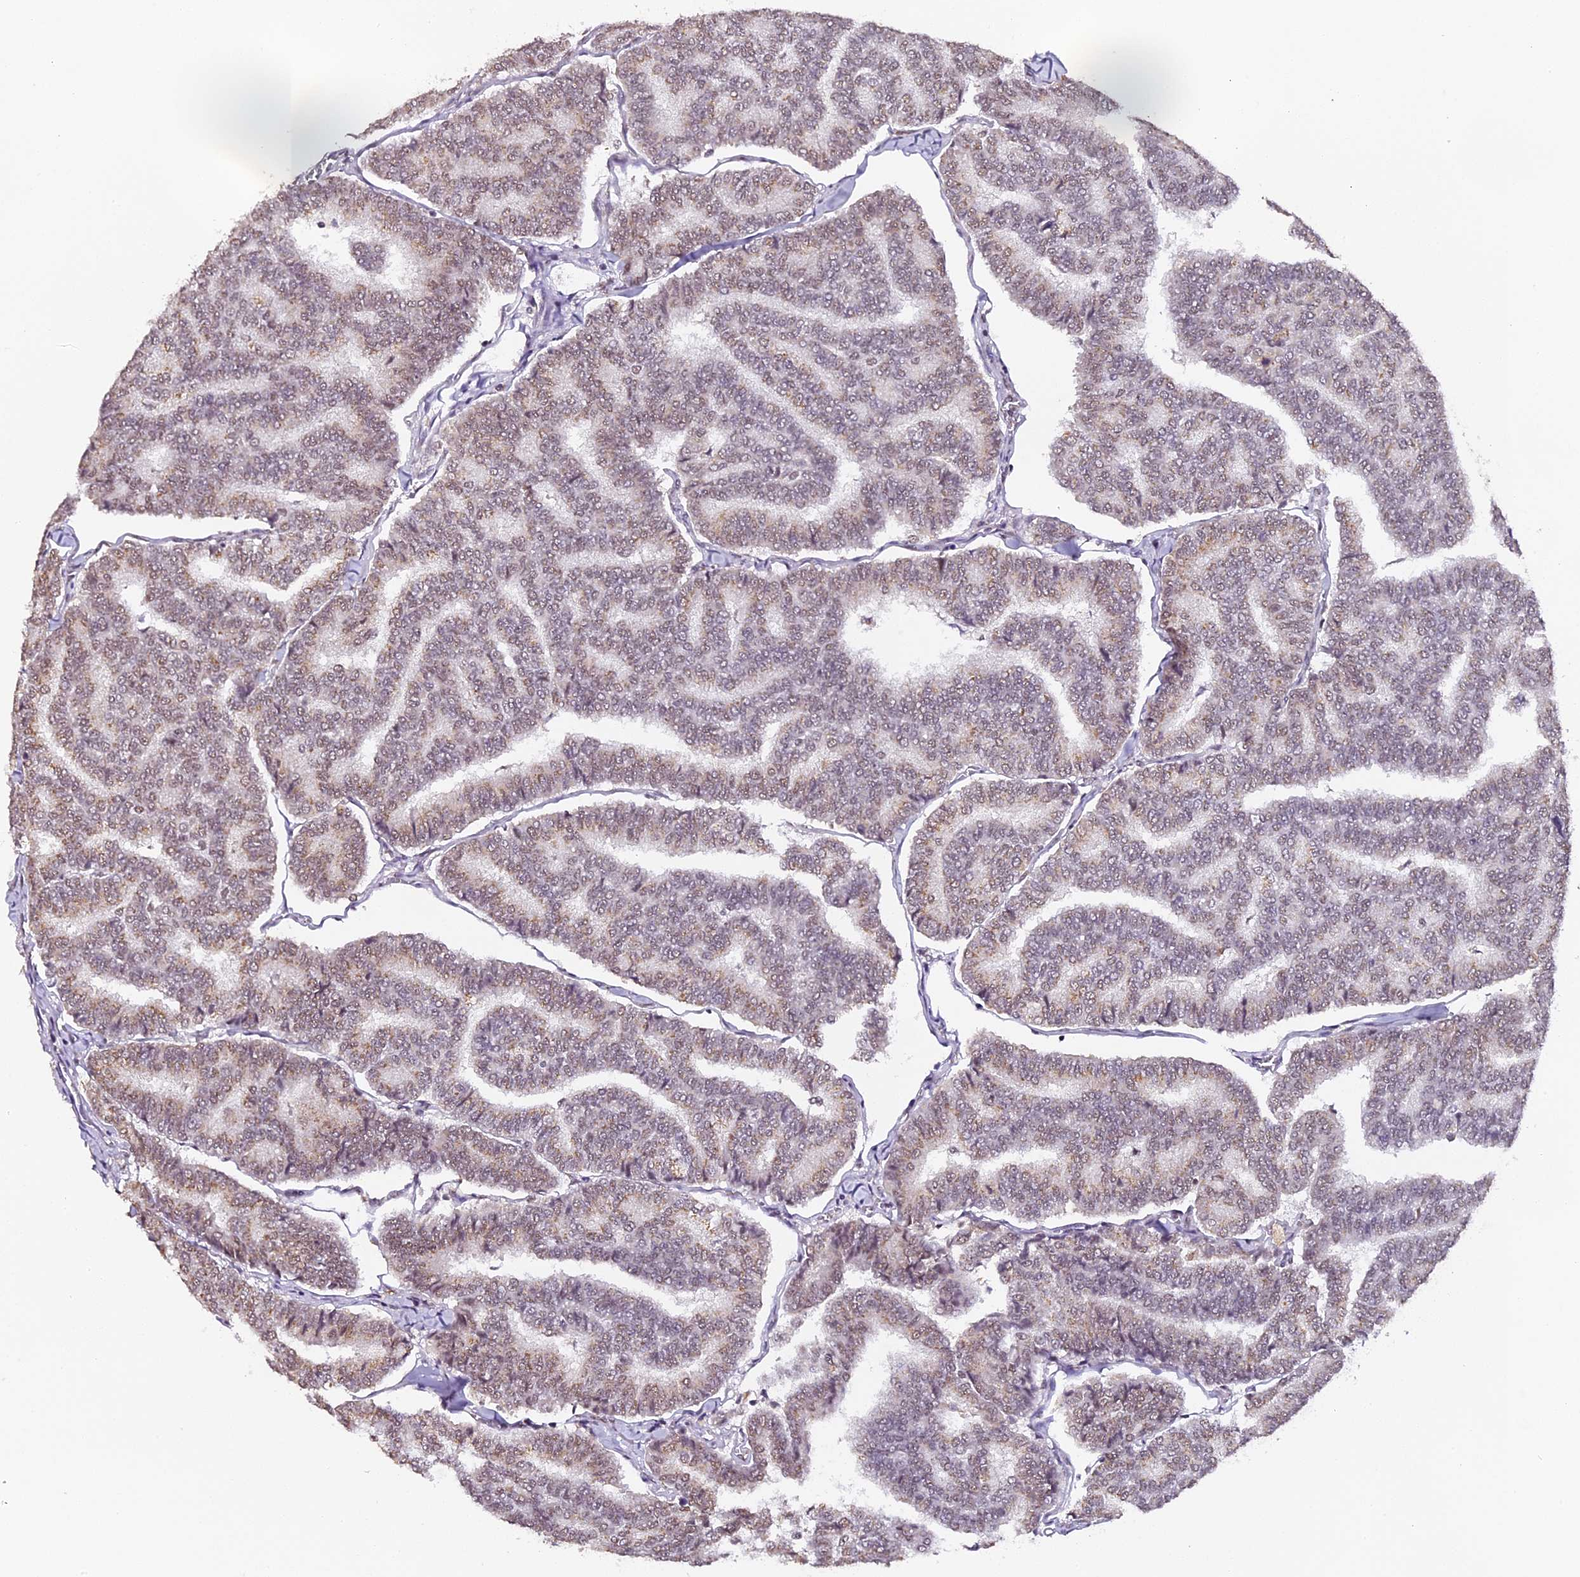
{"staining": {"intensity": "moderate", "quantity": "<25%", "location": "cytoplasmic/membranous"}, "tissue": "thyroid cancer", "cell_type": "Tumor cells", "image_type": "cancer", "snomed": [{"axis": "morphology", "description": "Papillary adenocarcinoma, NOS"}, {"axis": "topography", "description": "Thyroid gland"}], "caption": "Immunohistochemical staining of thyroid cancer demonstrates low levels of moderate cytoplasmic/membranous expression in about <25% of tumor cells. Immunohistochemistry (ihc) stains the protein in brown and the nuclei are stained blue.", "gene": "NCBP1", "patient": {"sex": "female", "age": 35}}